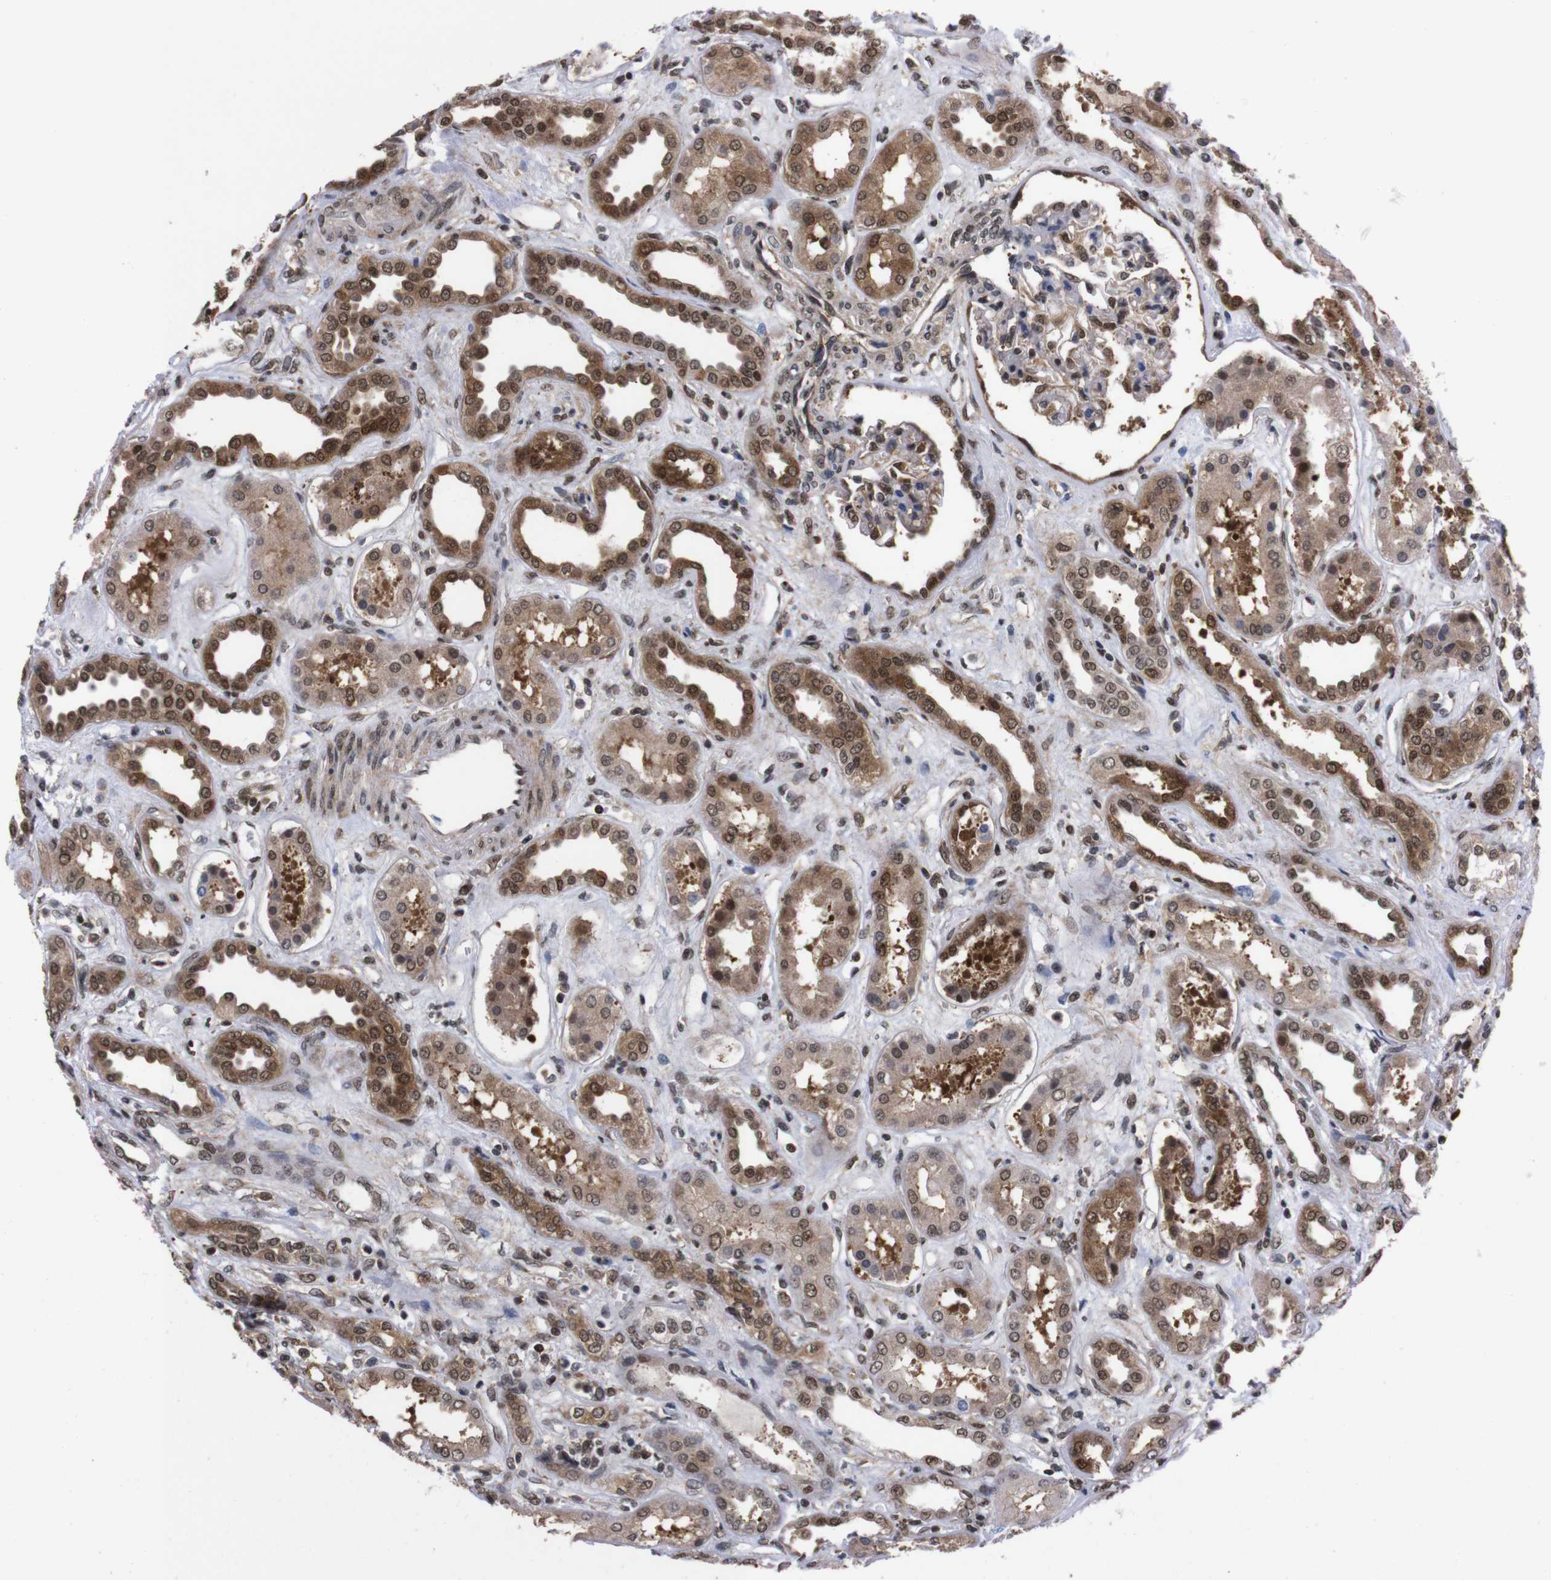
{"staining": {"intensity": "moderate", "quantity": "25%-75%", "location": "cytoplasmic/membranous,nuclear"}, "tissue": "kidney", "cell_type": "Cells in glomeruli", "image_type": "normal", "snomed": [{"axis": "morphology", "description": "Normal tissue, NOS"}, {"axis": "topography", "description": "Kidney"}], "caption": "Immunohistochemistry (IHC) of unremarkable kidney demonstrates medium levels of moderate cytoplasmic/membranous,nuclear positivity in approximately 25%-75% of cells in glomeruli.", "gene": "UBQLN2", "patient": {"sex": "male", "age": 59}}